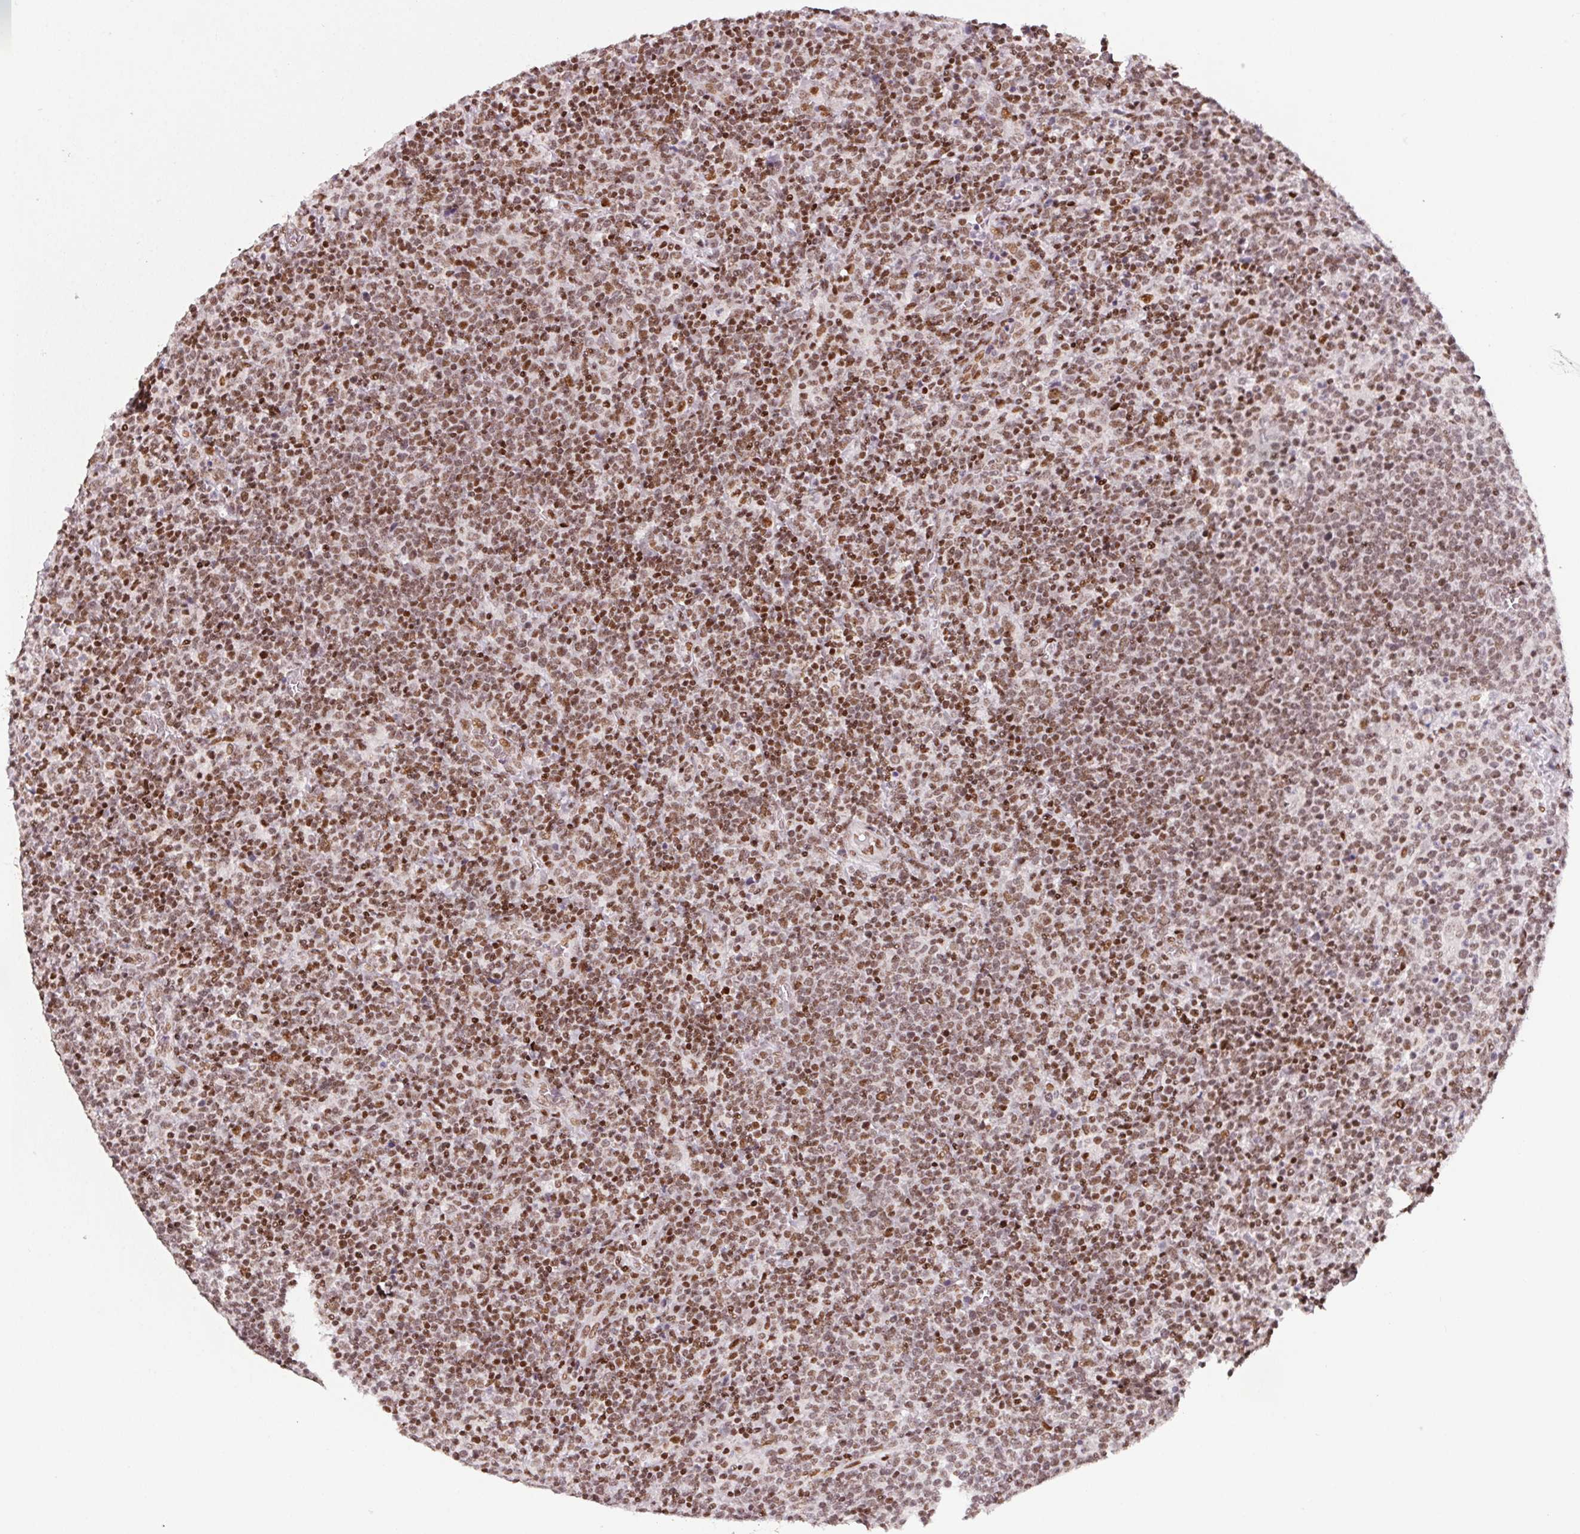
{"staining": {"intensity": "moderate", "quantity": ">75%", "location": "nuclear"}, "tissue": "lymphoma", "cell_type": "Tumor cells", "image_type": "cancer", "snomed": [{"axis": "morphology", "description": "Malignant lymphoma, non-Hodgkin's type, High grade"}, {"axis": "topography", "description": "Lymph node"}], "caption": "DAB (3,3'-diaminobenzidine) immunohistochemical staining of high-grade malignant lymphoma, non-Hodgkin's type shows moderate nuclear protein staining in approximately >75% of tumor cells. Using DAB (3,3'-diaminobenzidine) (brown) and hematoxylin (blue) stains, captured at high magnification using brightfield microscopy.", "gene": "KMT2A", "patient": {"sex": "male", "age": 61}}